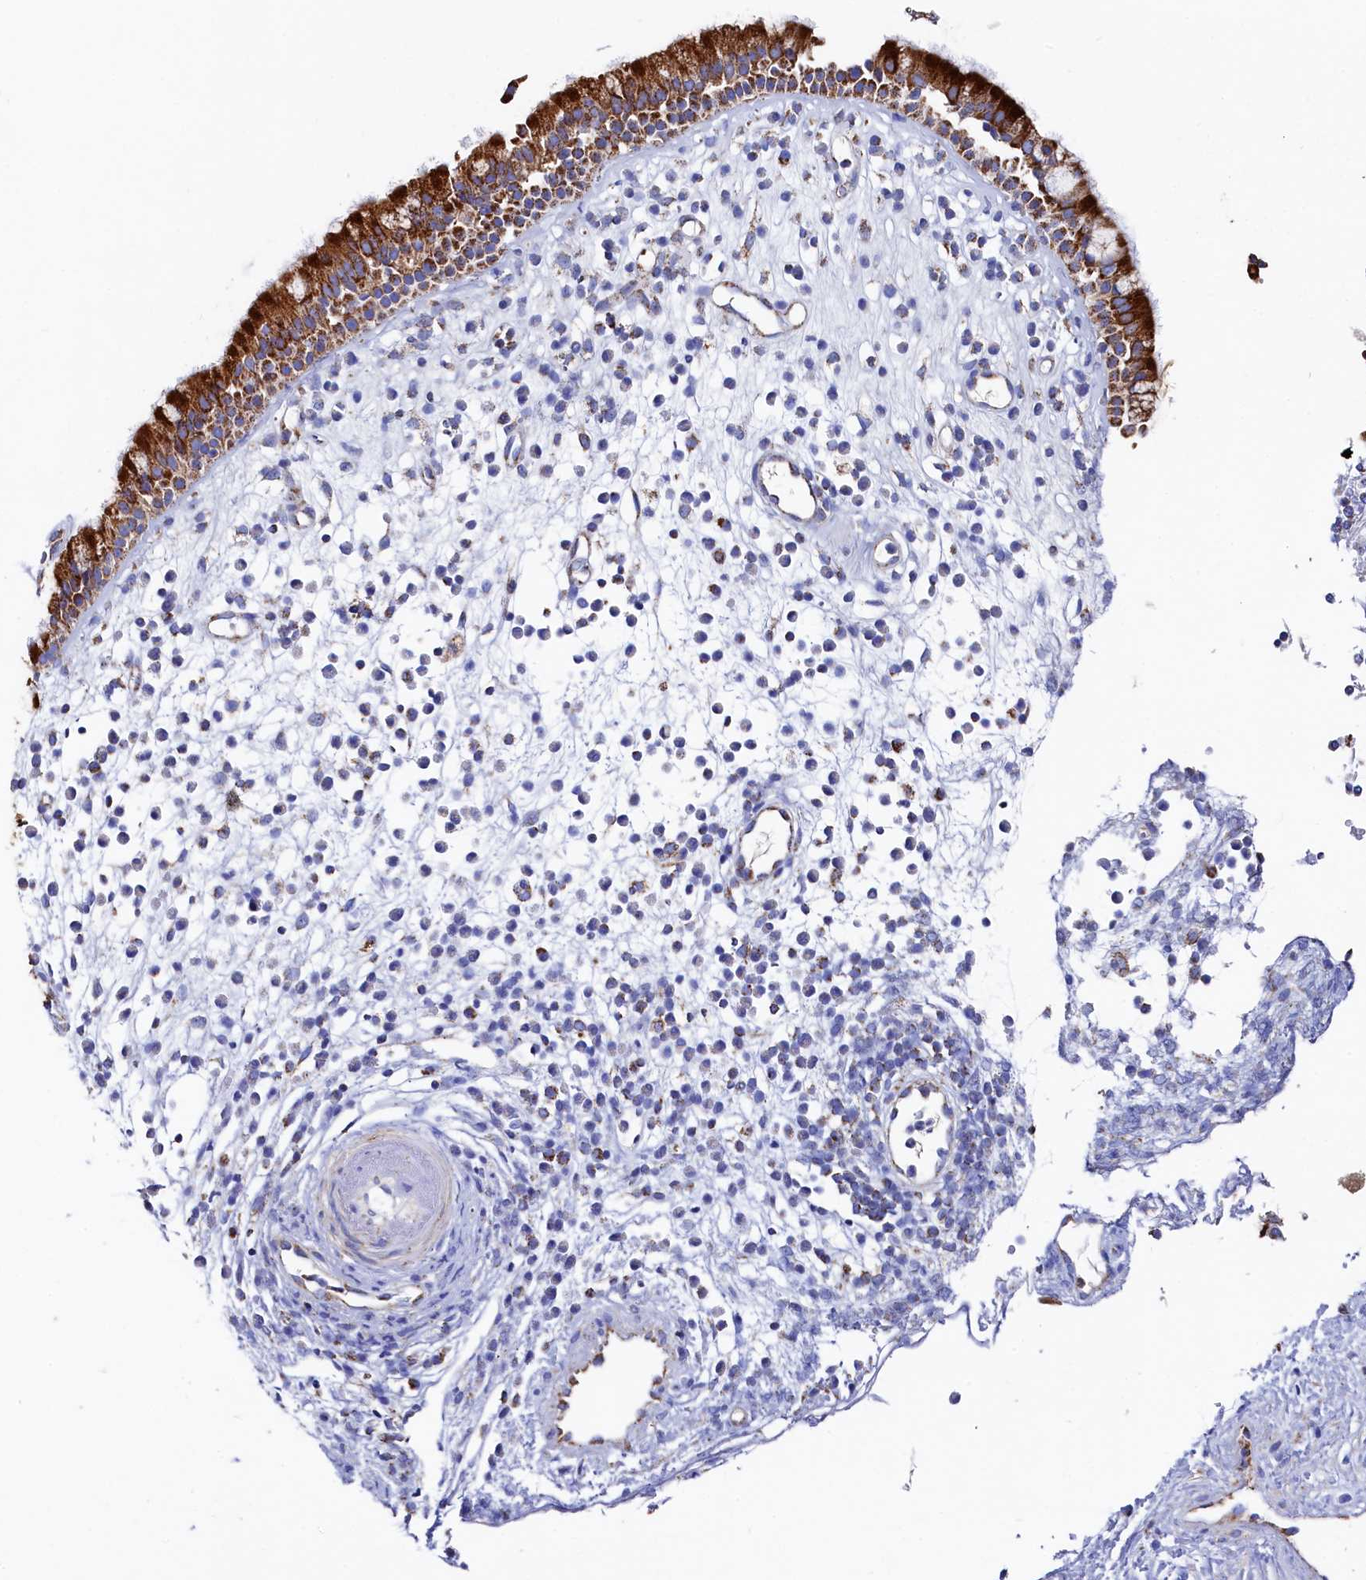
{"staining": {"intensity": "strong", "quantity": ">75%", "location": "cytoplasmic/membranous"}, "tissue": "nasopharynx", "cell_type": "Respiratory epithelial cells", "image_type": "normal", "snomed": [{"axis": "morphology", "description": "Normal tissue, NOS"}, {"axis": "morphology", "description": "Inflammation, NOS"}, {"axis": "topography", "description": "Nasopharynx"}], "caption": "A brown stain labels strong cytoplasmic/membranous staining of a protein in respiratory epithelial cells of benign nasopharynx.", "gene": "MMAB", "patient": {"sex": "male", "age": 29}}